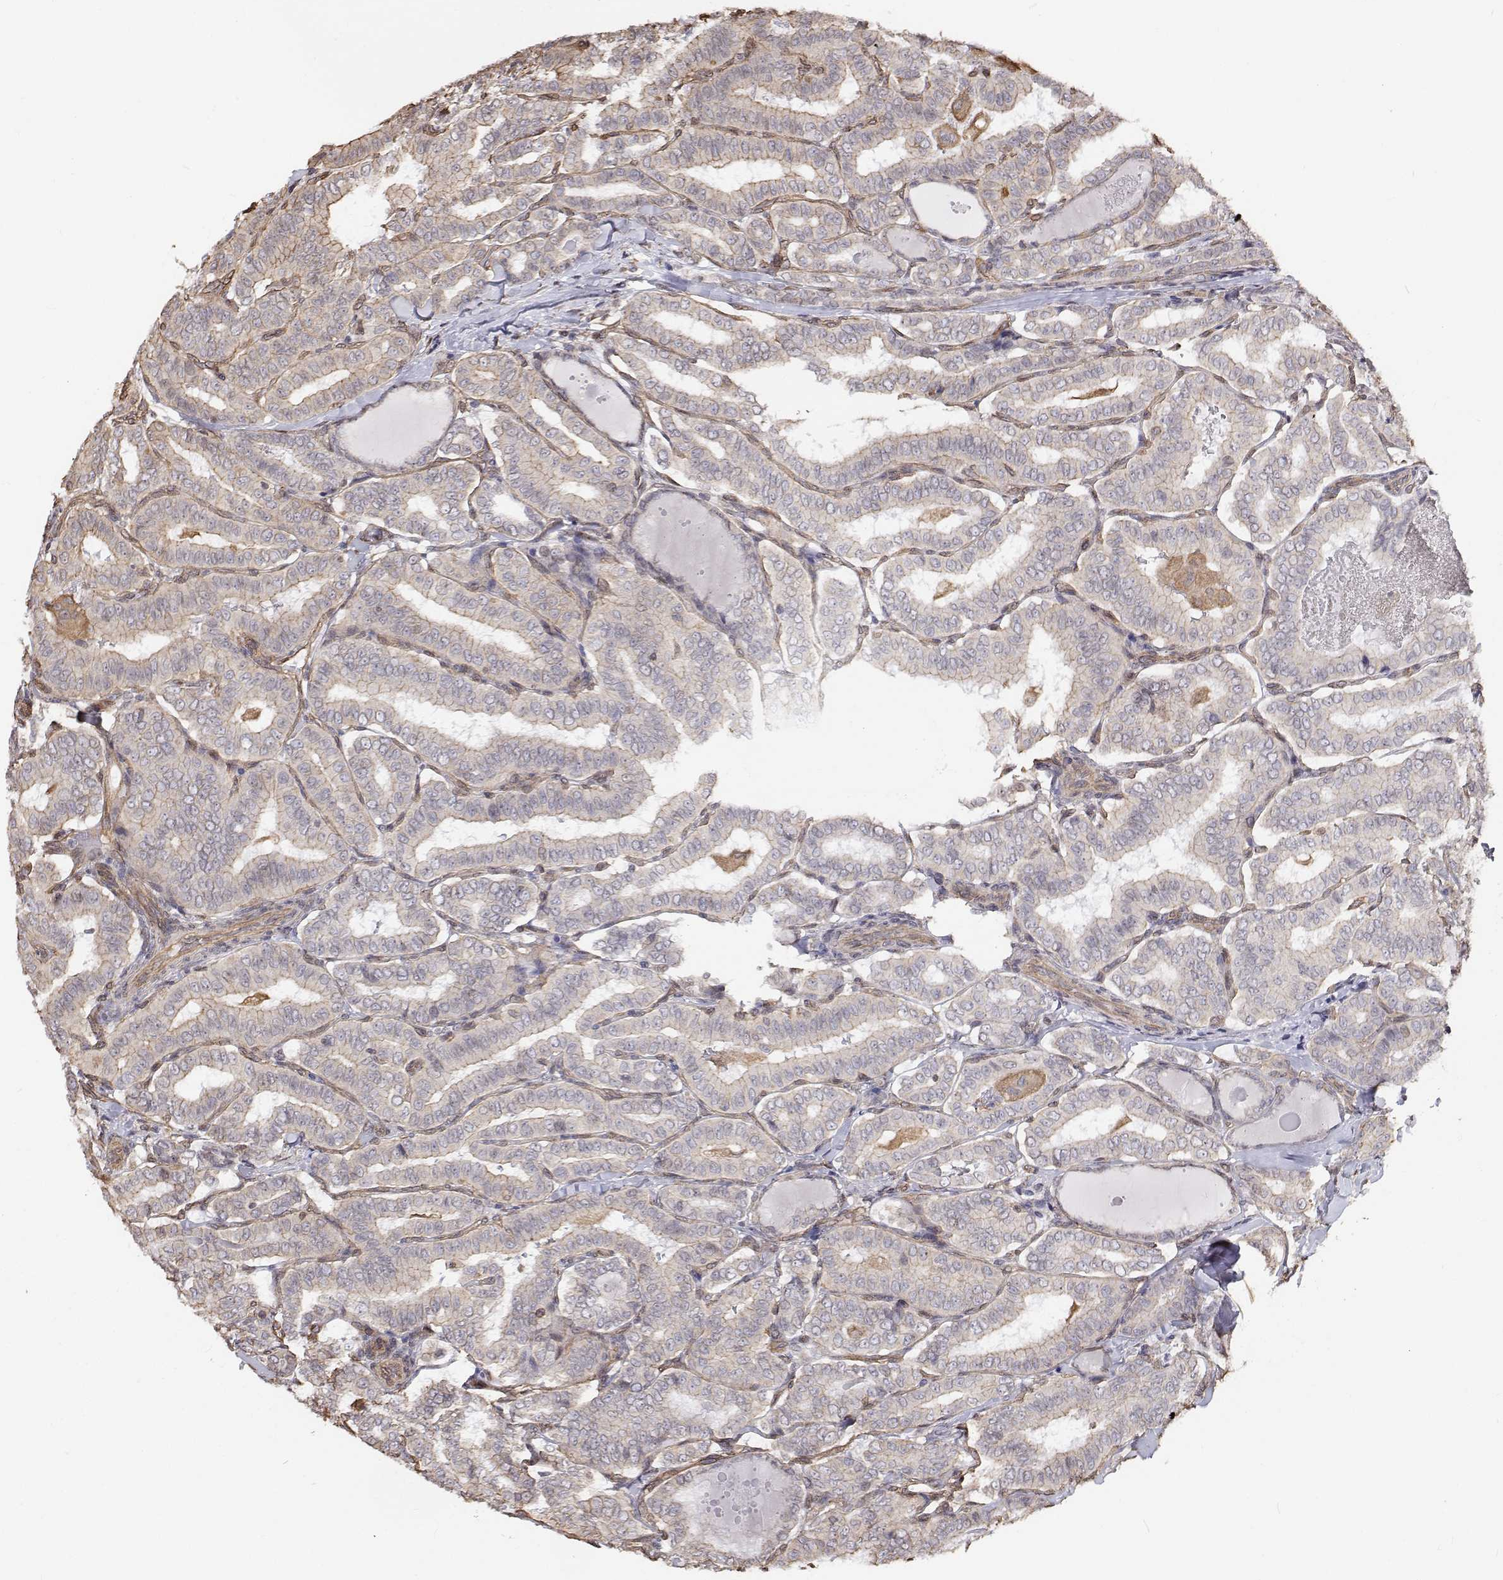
{"staining": {"intensity": "weak", "quantity": "<25%", "location": "cytoplasmic/membranous,nuclear"}, "tissue": "thyroid cancer", "cell_type": "Tumor cells", "image_type": "cancer", "snomed": [{"axis": "morphology", "description": "Papillary adenocarcinoma, NOS"}, {"axis": "morphology", "description": "Papillary adenoma metastatic"}, {"axis": "topography", "description": "Thyroid gland"}], "caption": "This micrograph is of thyroid papillary adenoma metastatic stained with IHC to label a protein in brown with the nuclei are counter-stained blue. There is no positivity in tumor cells.", "gene": "GSDMA", "patient": {"sex": "female", "age": 50}}